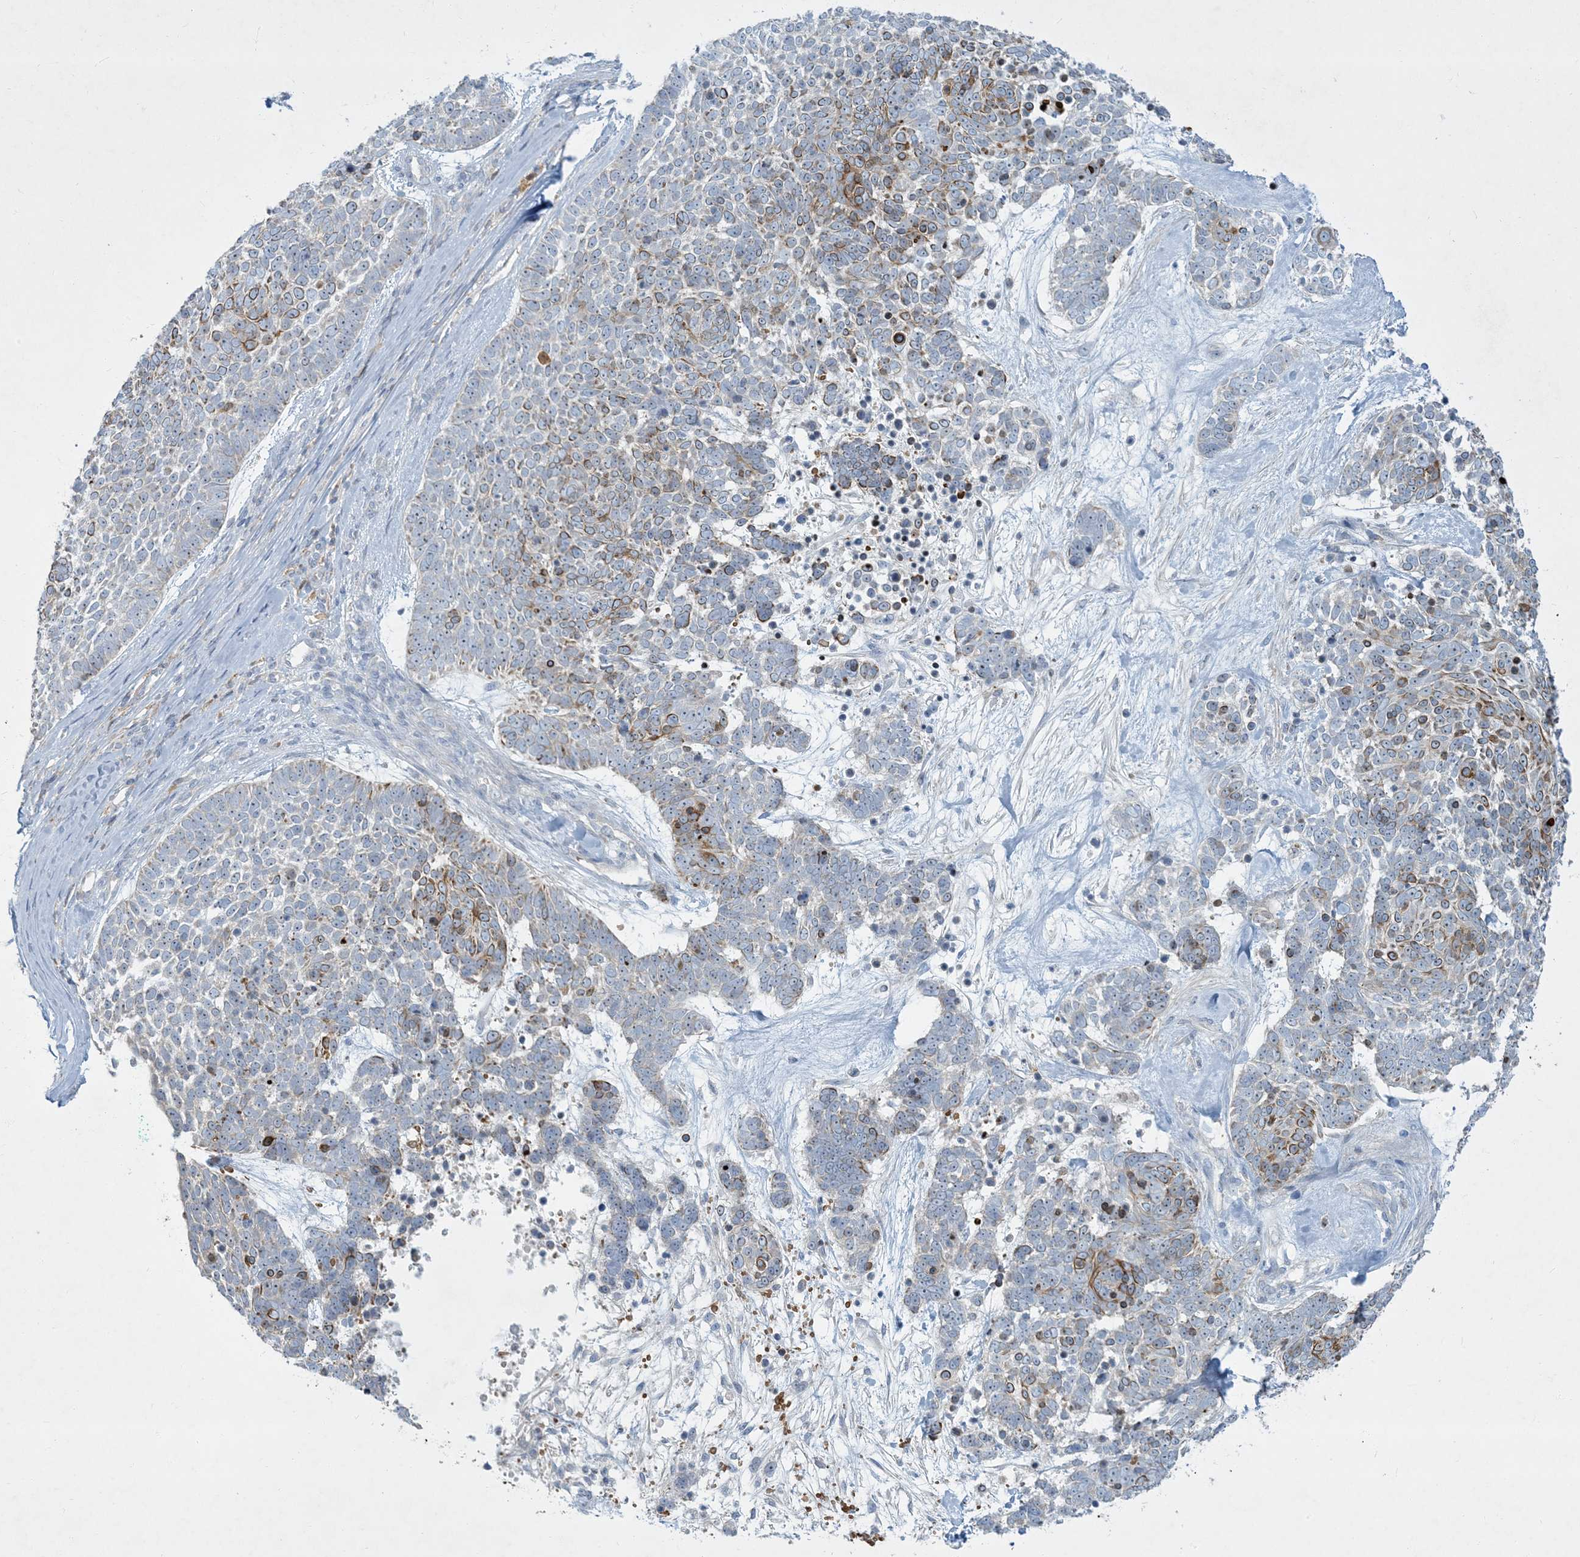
{"staining": {"intensity": "moderate", "quantity": "25%-75%", "location": "cytoplasmic/membranous"}, "tissue": "skin cancer", "cell_type": "Tumor cells", "image_type": "cancer", "snomed": [{"axis": "morphology", "description": "Basal cell carcinoma"}, {"axis": "topography", "description": "Skin"}], "caption": "Skin cancer was stained to show a protein in brown. There is medium levels of moderate cytoplasmic/membranous staining in about 25%-75% of tumor cells. (DAB IHC, brown staining for protein, blue staining for nuclei).", "gene": "LTN1", "patient": {"sex": "female", "age": 81}}